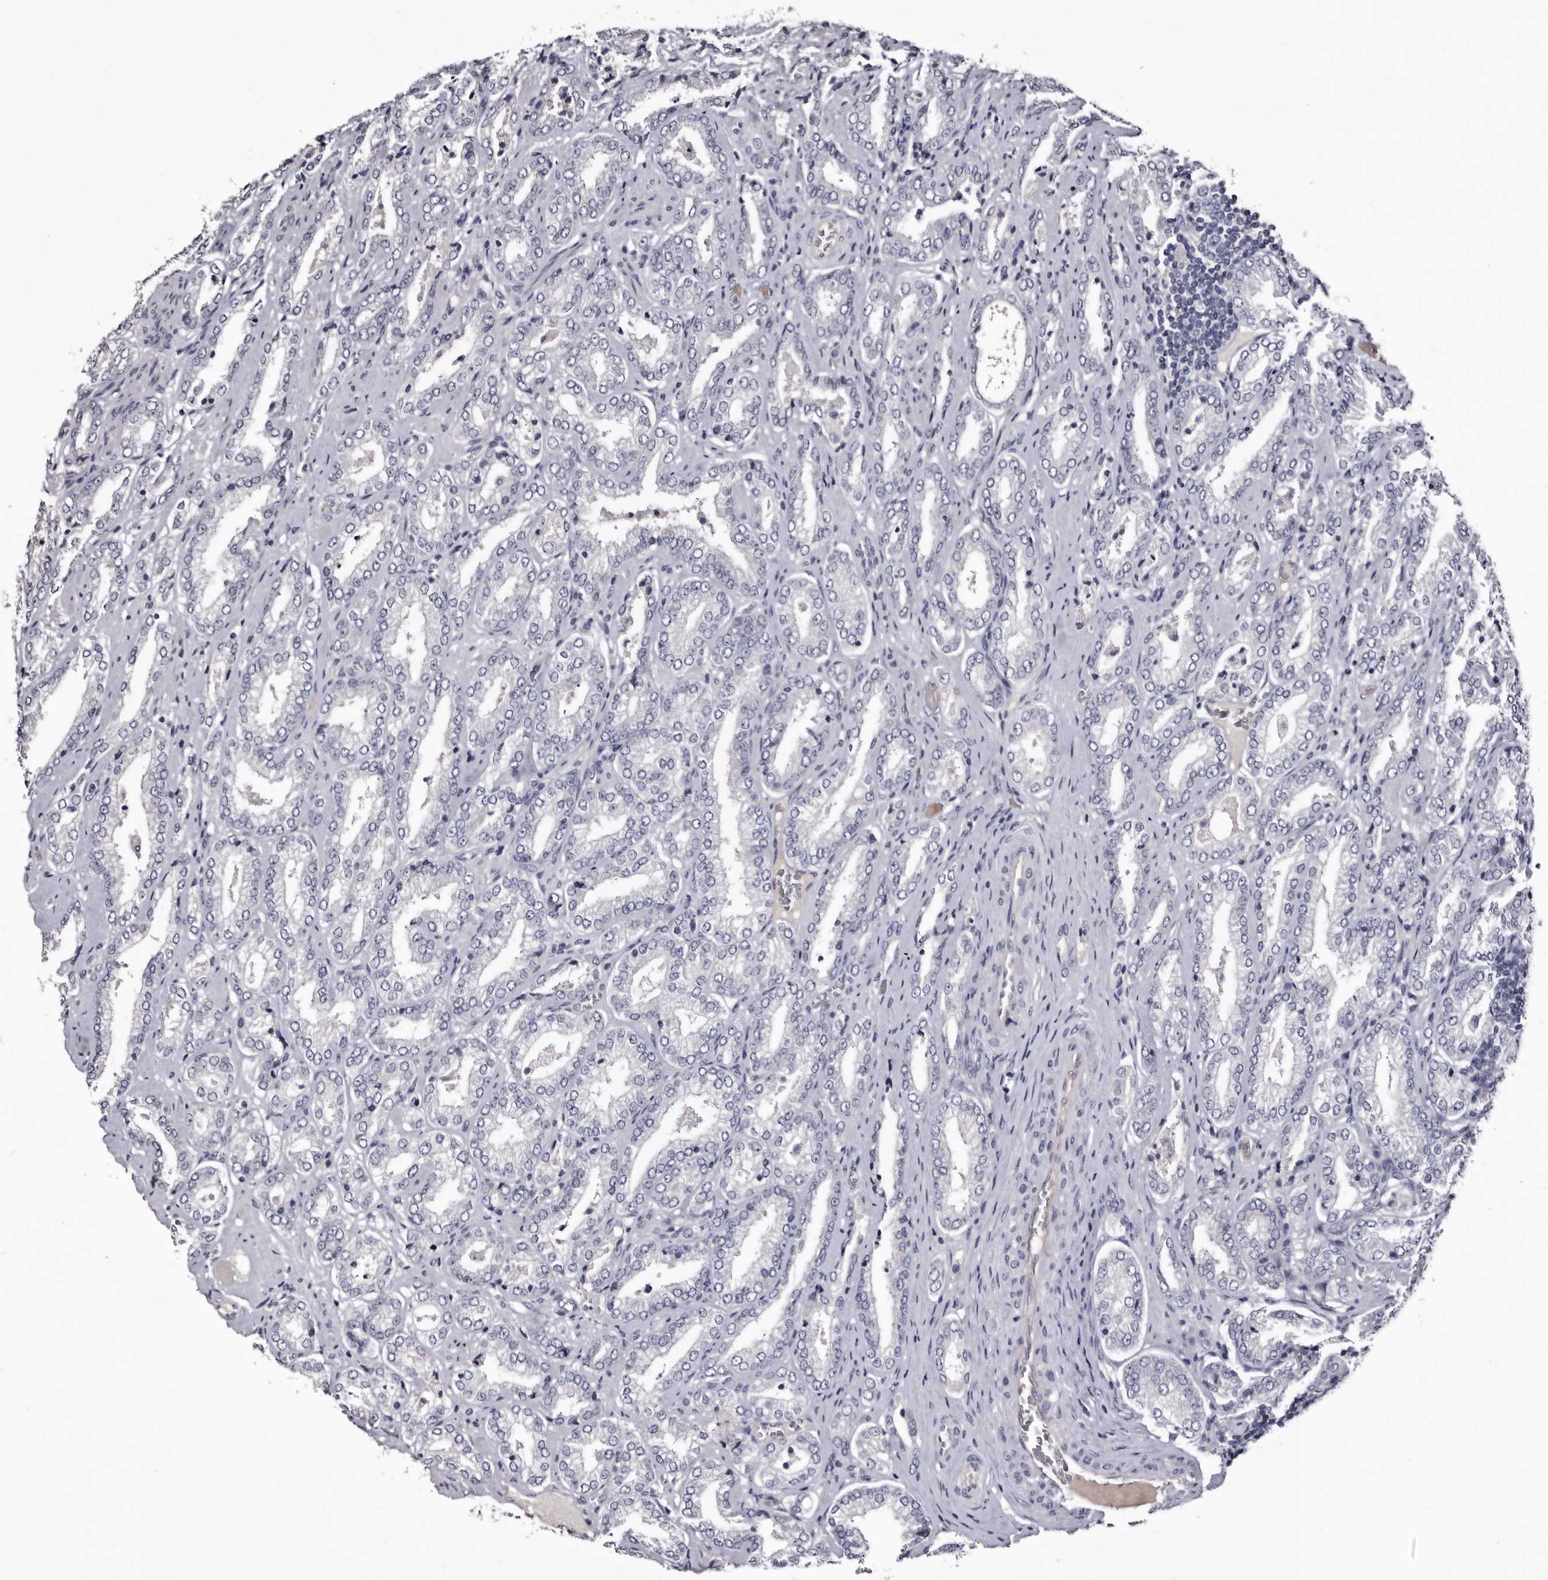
{"staining": {"intensity": "negative", "quantity": "none", "location": "none"}, "tissue": "prostate cancer", "cell_type": "Tumor cells", "image_type": "cancer", "snomed": [{"axis": "morphology", "description": "Adenocarcinoma, Low grade"}, {"axis": "topography", "description": "Prostate"}], "caption": "Protein analysis of prostate cancer (adenocarcinoma (low-grade)) reveals no significant positivity in tumor cells. The staining is performed using DAB brown chromogen with nuclei counter-stained in using hematoxylin.", "gene": "BPGM", "patient": {"sex": "male", "age": 62}}